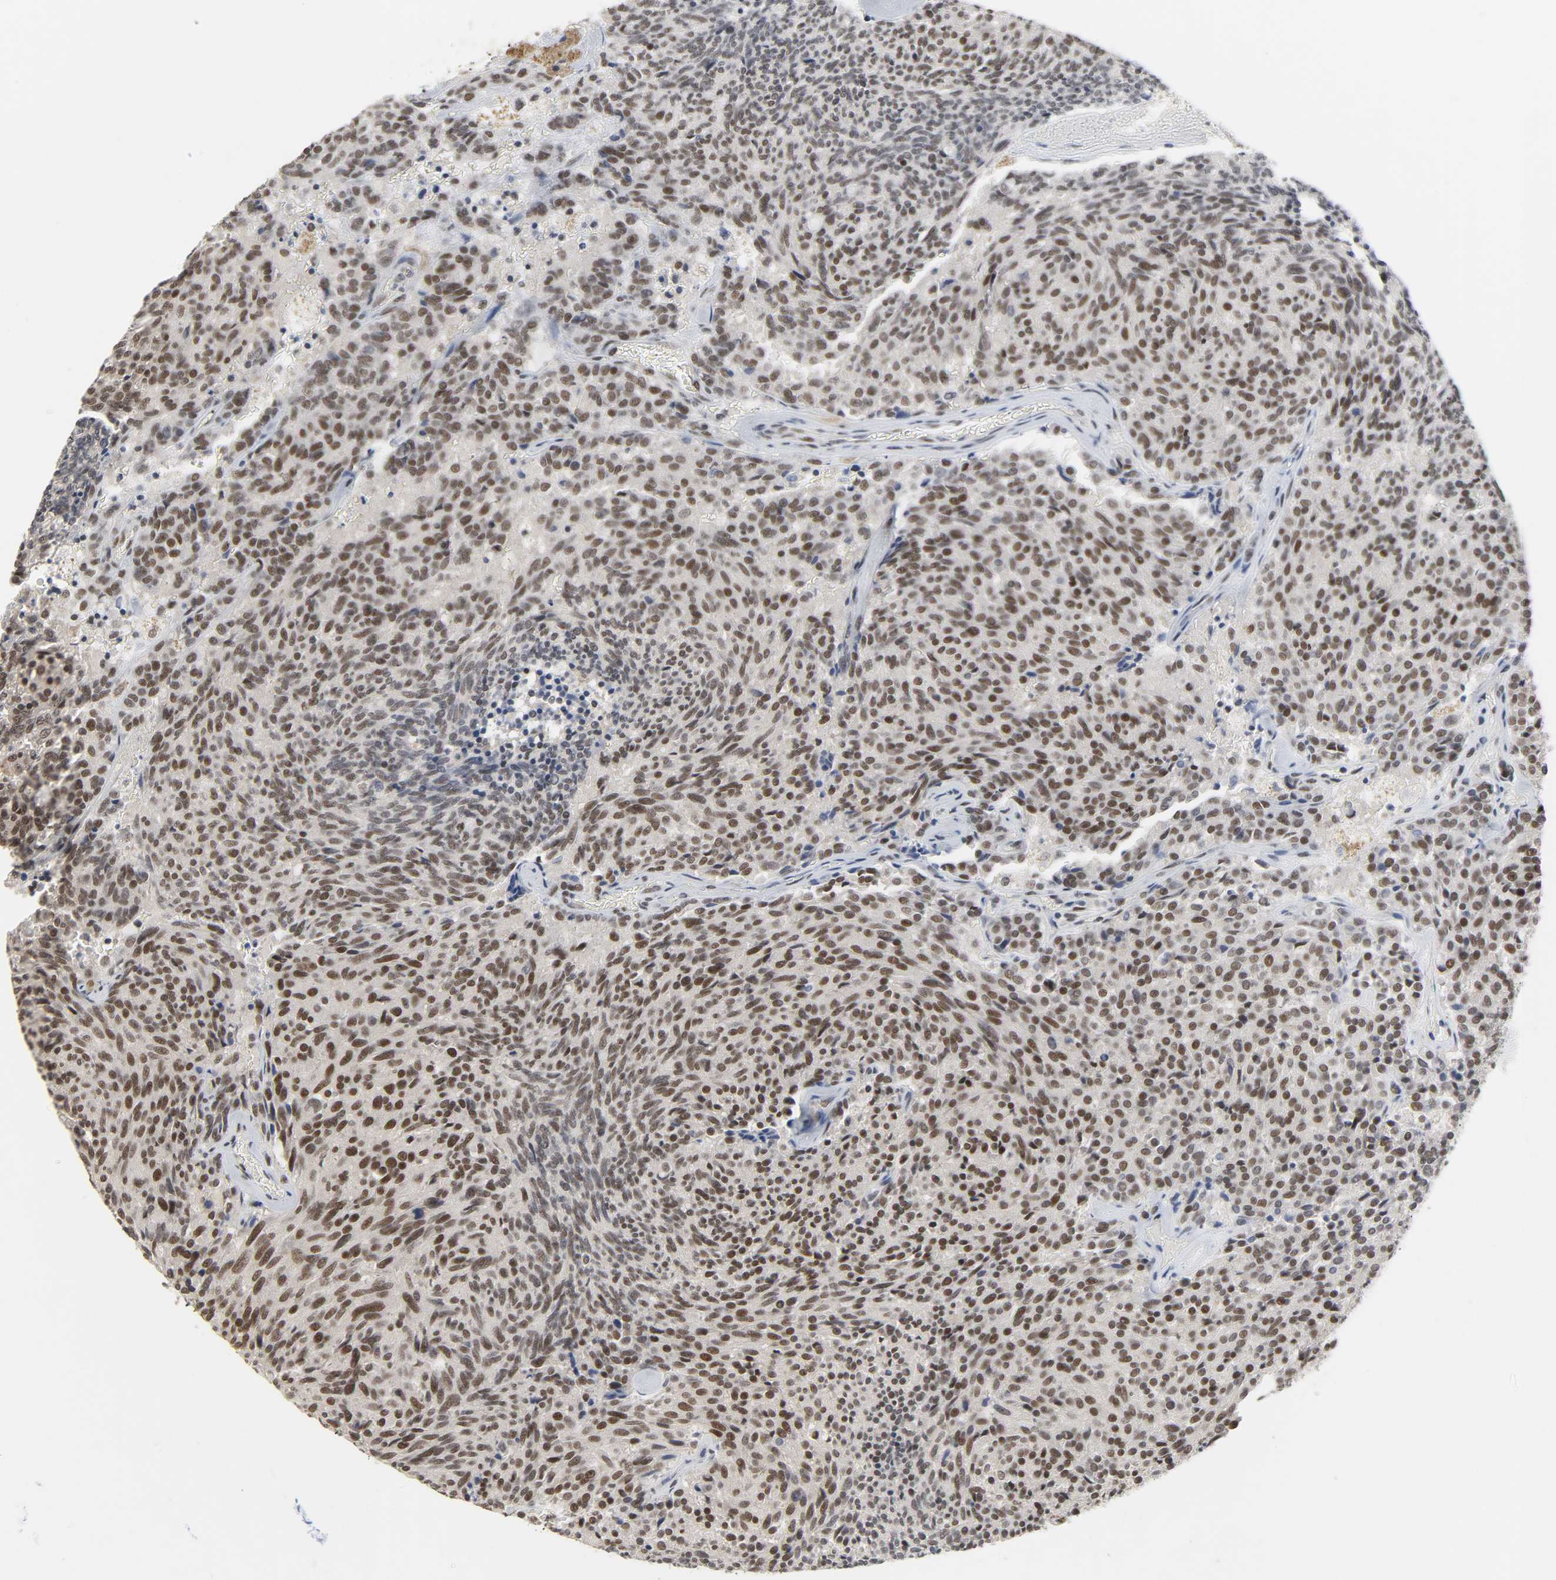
{"staining": {"intensity": "moderate", "quantity": ">75%", "location": "nuclear"}, "tissue": "carcinoid", "cell_type": "Tumor cells", "image_type": "cancer", "snomed": [{"axis": "morphology", "description": "Carcinoid, malignant, NOS"}, {"axis": "topography", "description": "Pancreas"}], "caption": "A histopathology image showing moderate nuclear staining in approximately >75% of tumor cells in carcinoid (malignant), as visualized by brown immunohistochemical staining.", "gene": "NCOA6", "patient": {"sex": "female", "age": 54}}